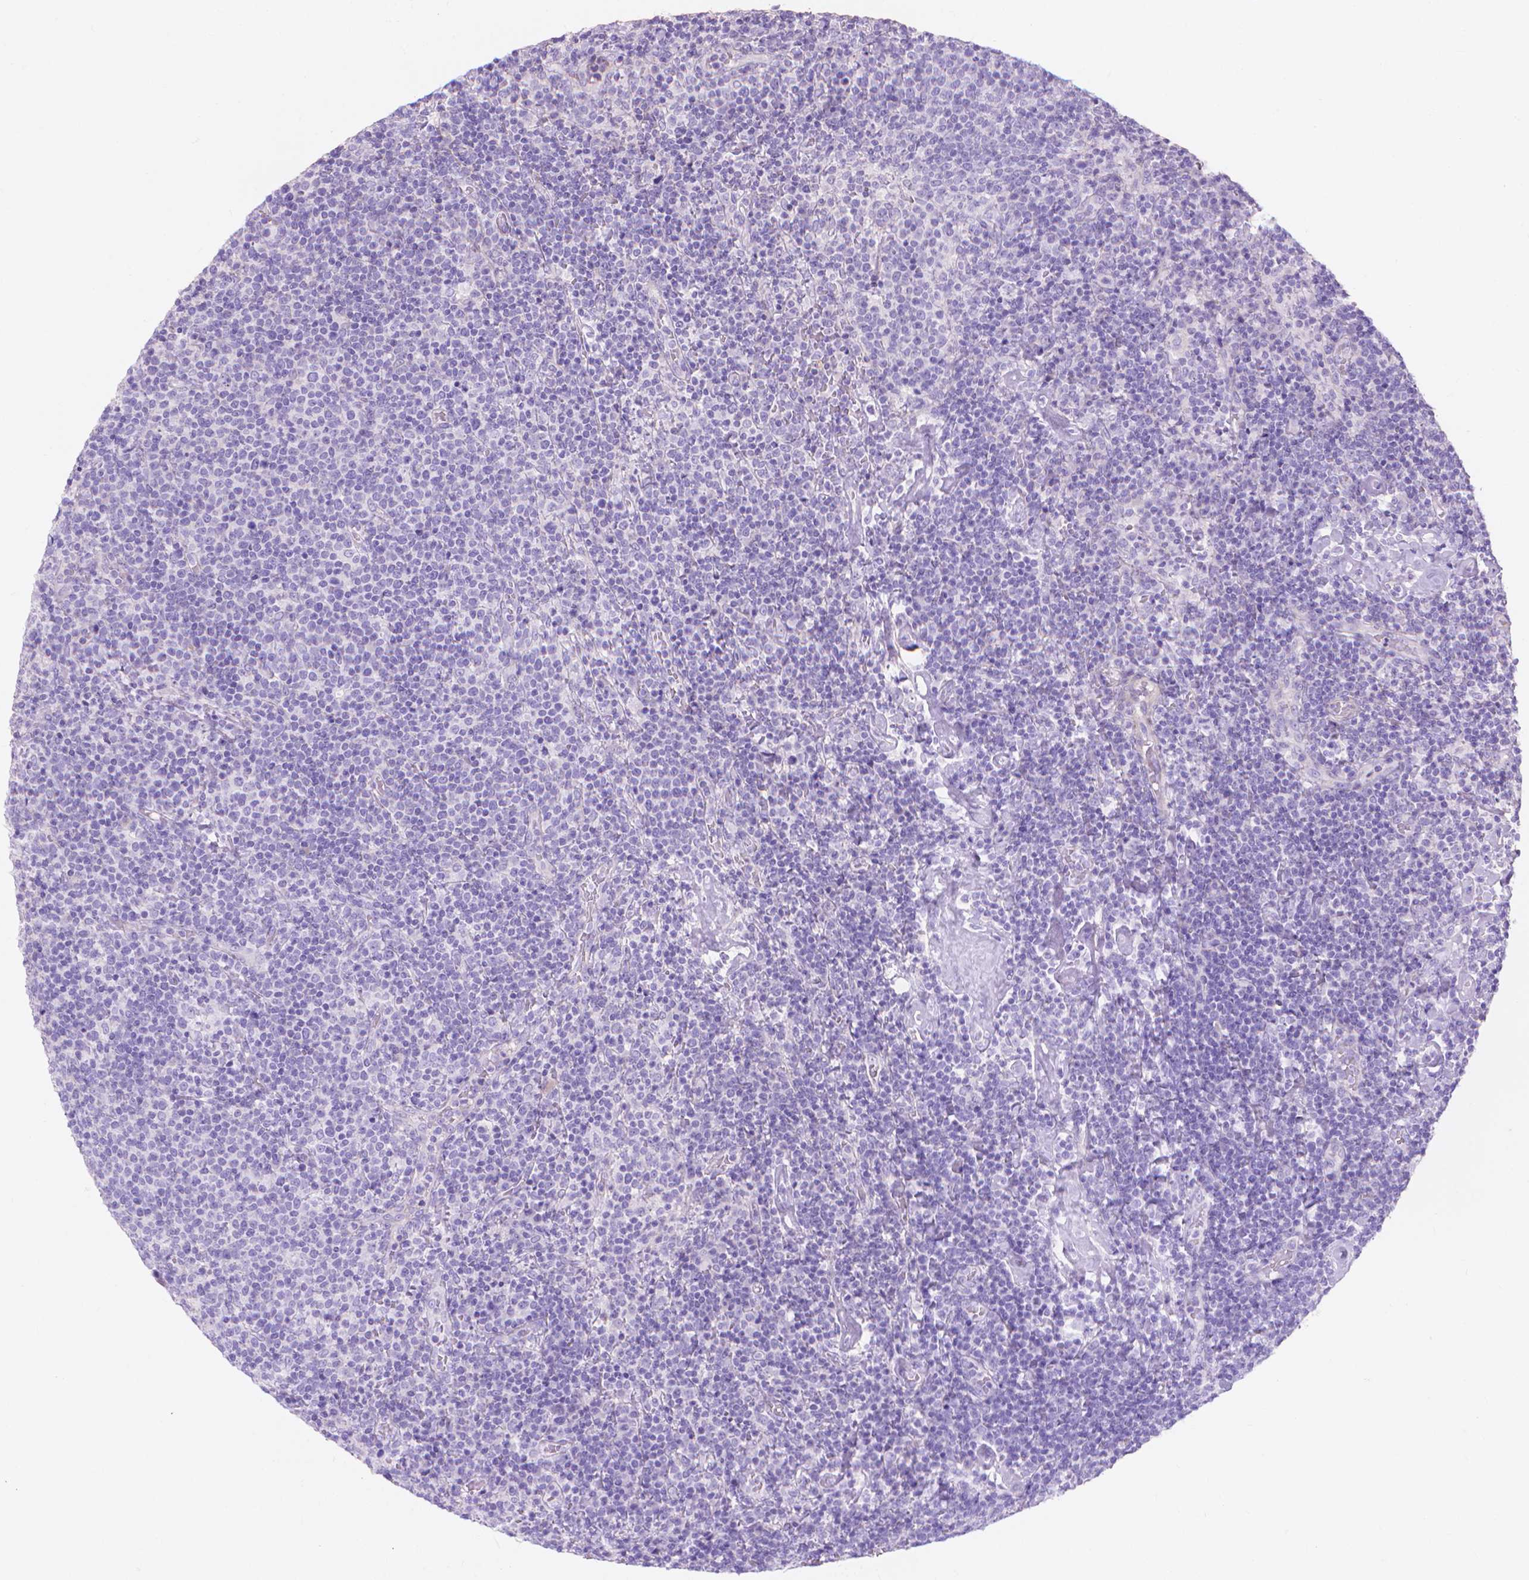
{"staining": {"intensity": "negative", "quantity": "none", "location": "none"}, "tissue": "lymphoma", "cell_type": "Tumor cells", "image_type": "cancer", "snomed": [{"axis": "morphology", "description": "Malignant lymphoma, non-Hodgkin's type, High grade"}, {"axis": "topography", "description": "Lymph node"}], "caption": "An IHC image of high-grade malignant lymphoma, non-Hodgkin's type is shown. There is no staining in tumor cells of high-grade malignant lymphoma, non-Hodgkin's type.", "gene": "MBLAC1", "patient": {"sex": "male", "age": 61}}